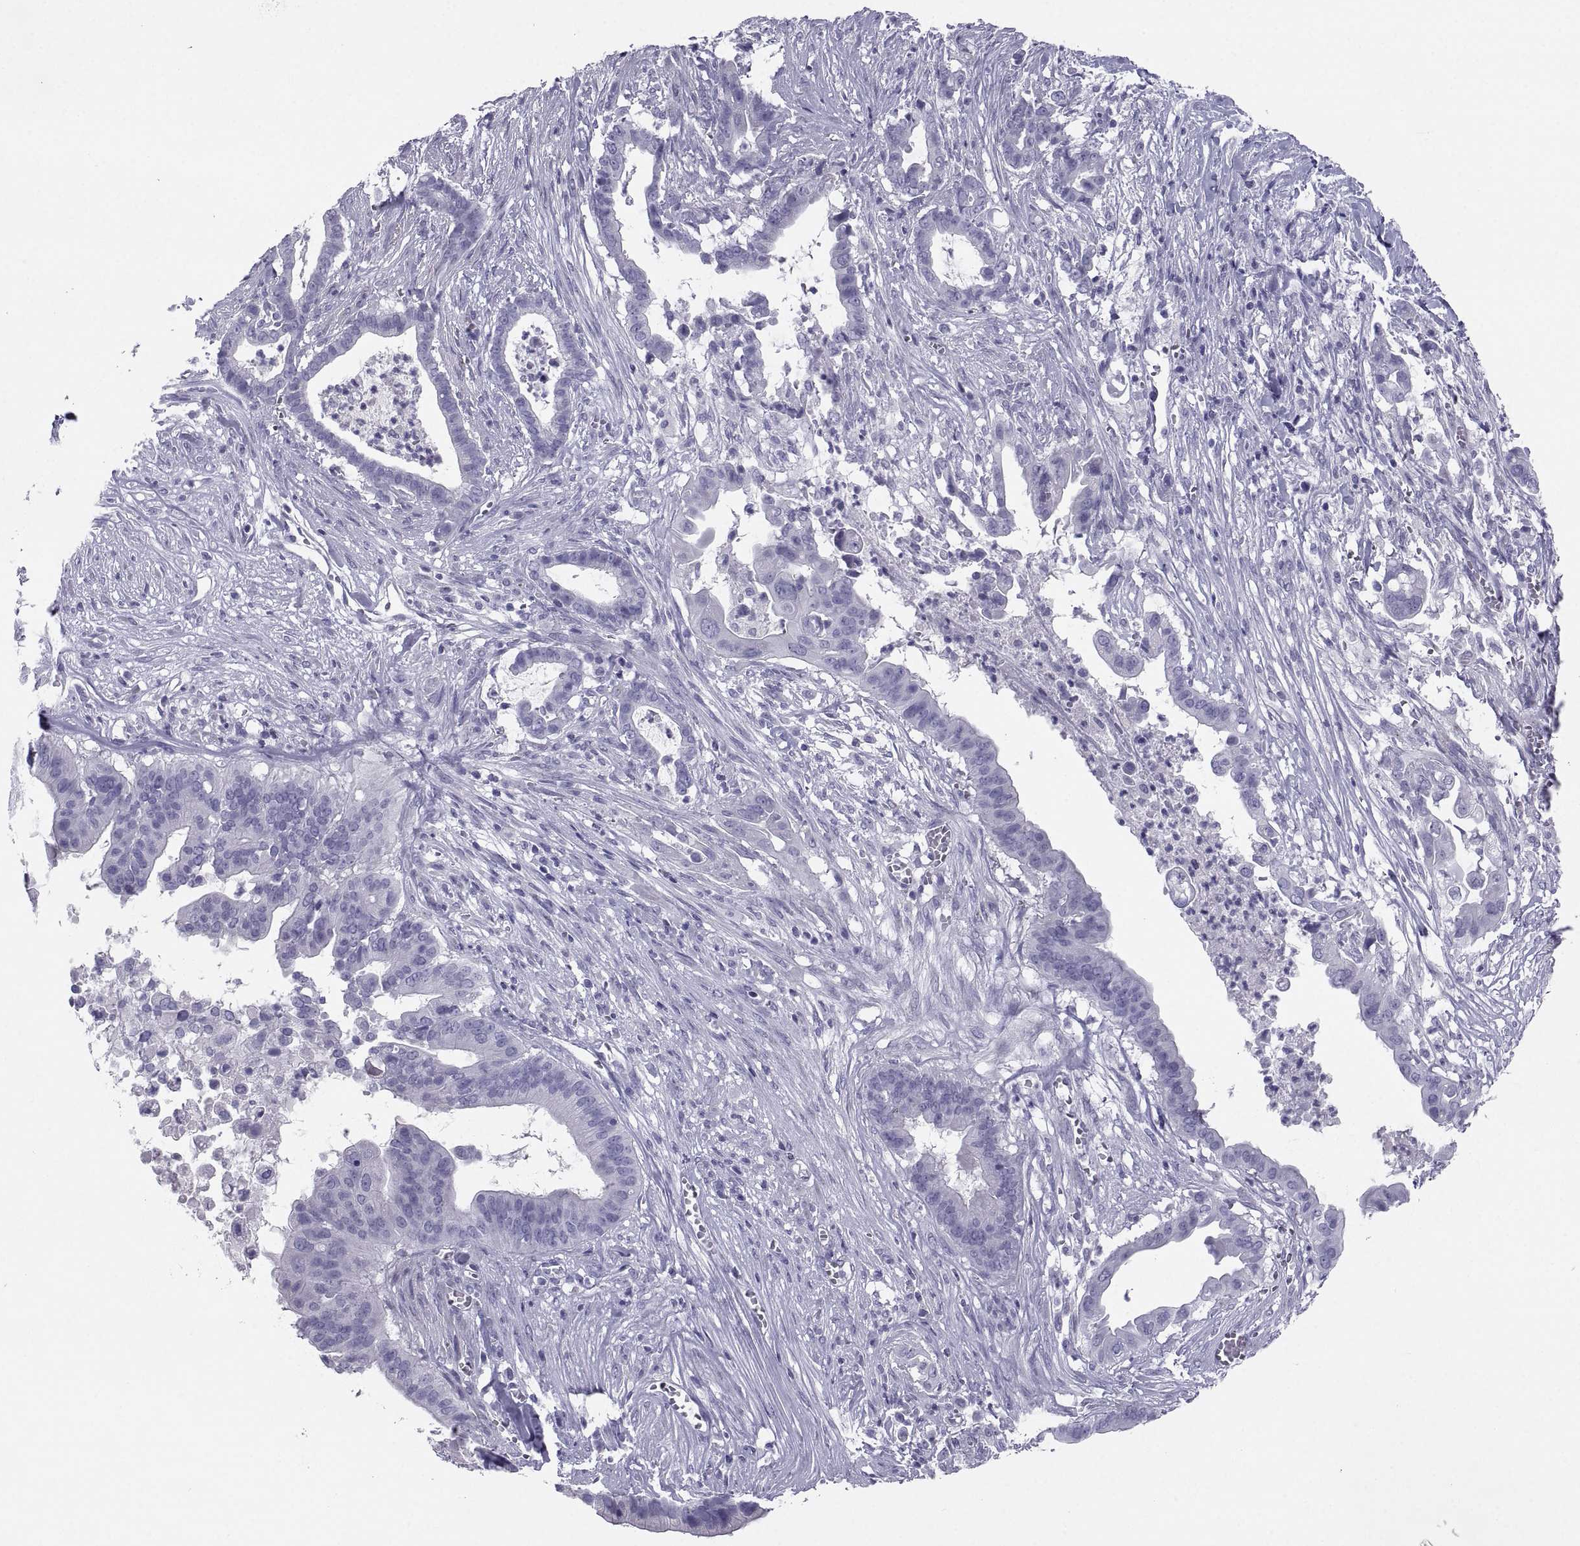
{"staining": {"intensity": "negative", "quantity": "none", "location": "none"}, "tissue": "pancreatic cancer", "cell_type": "Tumor cells", "image_type": "cancer", "snomed": [{"axis": "morphology", "description": "Adenocarcinoma, NOS"}, {"axis": "topography", "description": "Pancreas"}], "caption": "Micrograph shows no significant protein expression in tumor cells of pancreatic cancer (adenocarcinoma).", "gene": "PCSK1N", "patient": {"sex": "male", "age": 61}}